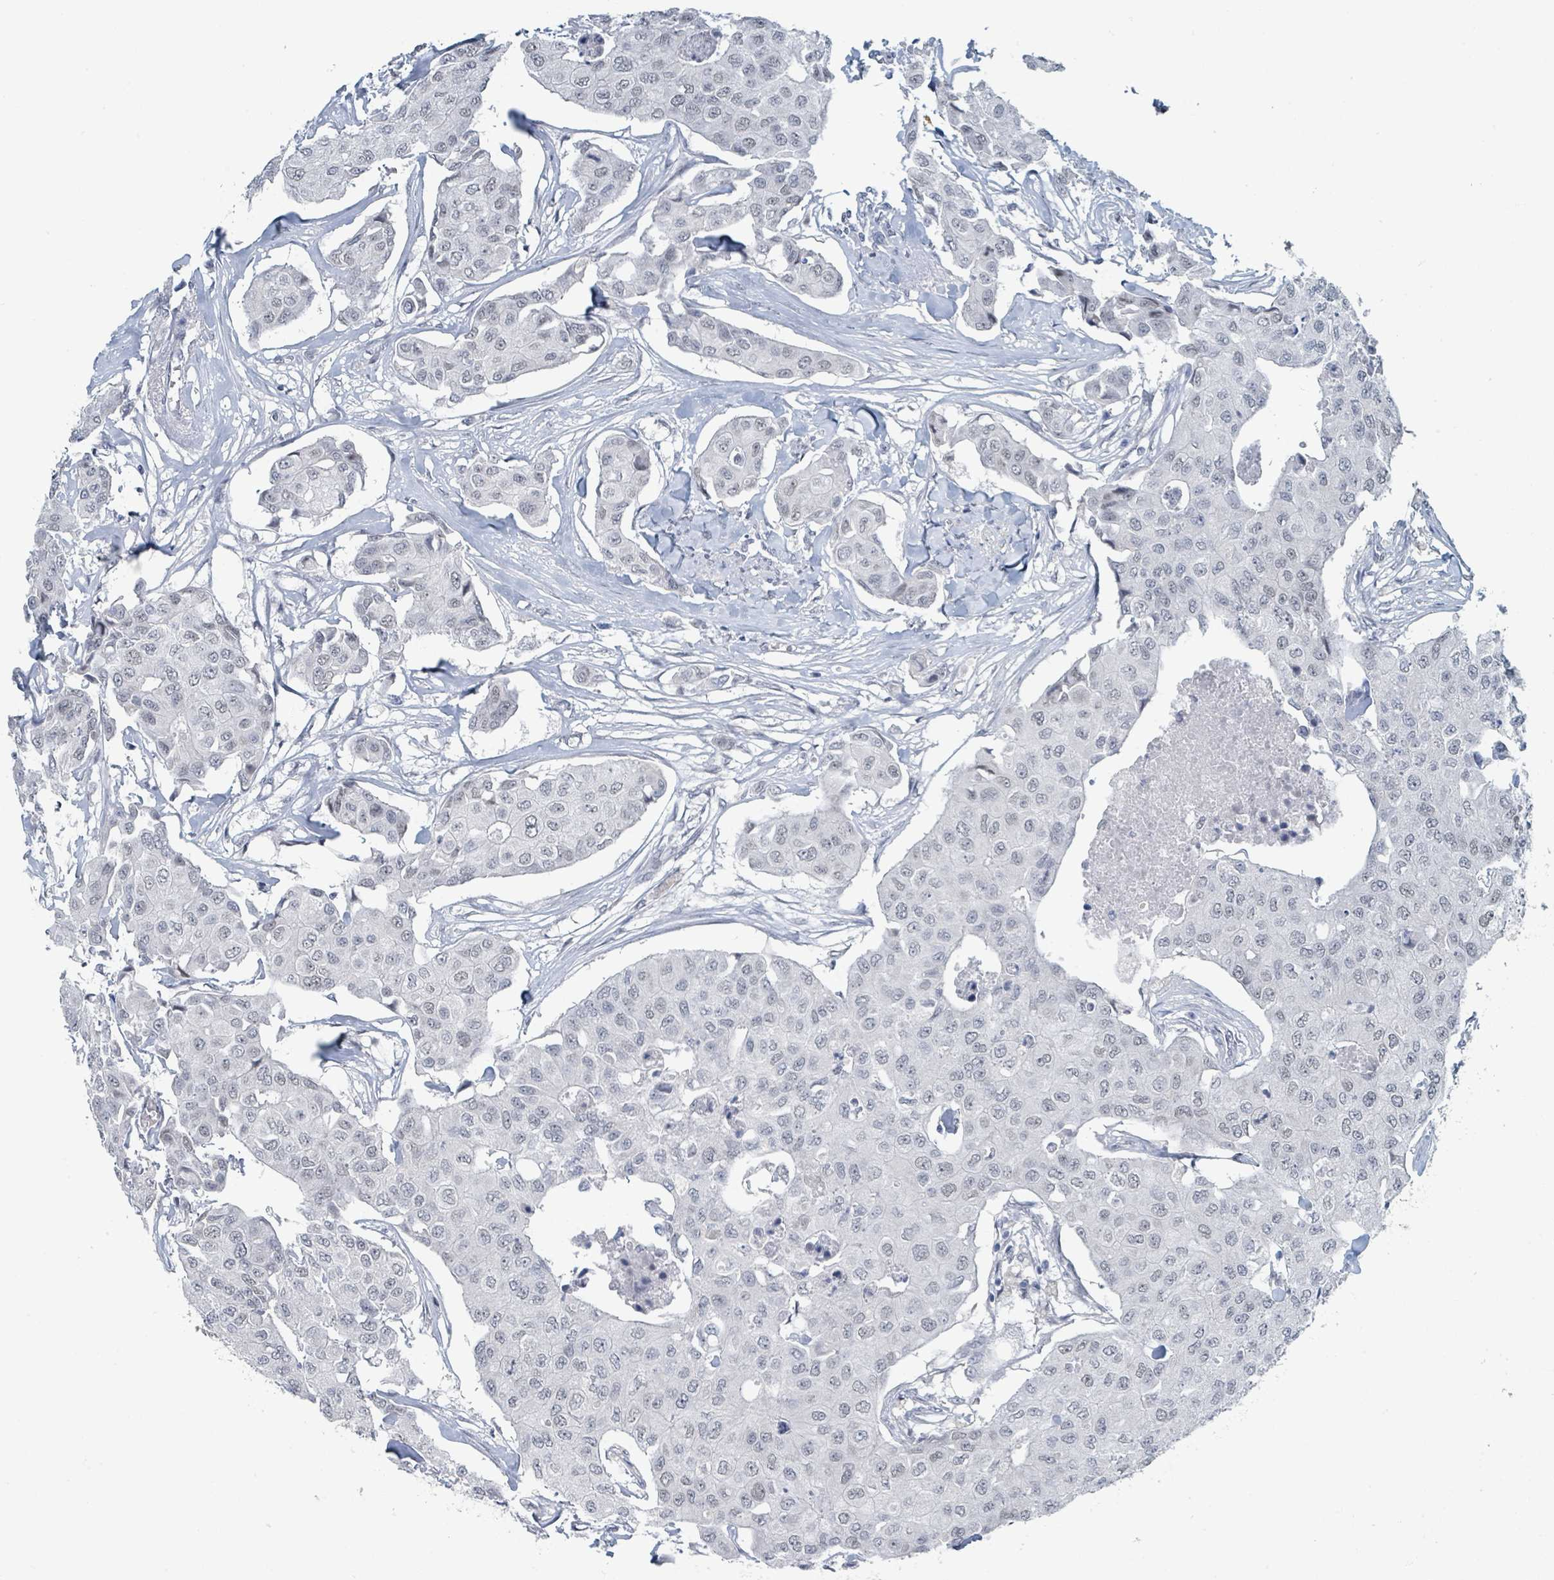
{"staining": {"intensity": "negative", "quantity": "none", "location": "none"}, "tissue": "breast cancer", "cell_type": "Tumor cells", "image_type": "cancer", "snomed": [{"axis": "morphology", "description": "Duct carcinoma"}, {"axis": "topography", "description": "Breast"}, {"axis": "topography", "description": "Lymph node"}], "caption": "Human infiltrating ductal carcinoma (breast) stained for a protein using immunohistochemistry (IHC) reveals no staining in tumor cells.", "gene": "EHMT2", "patient": {"sex": "female", "age": 80}}